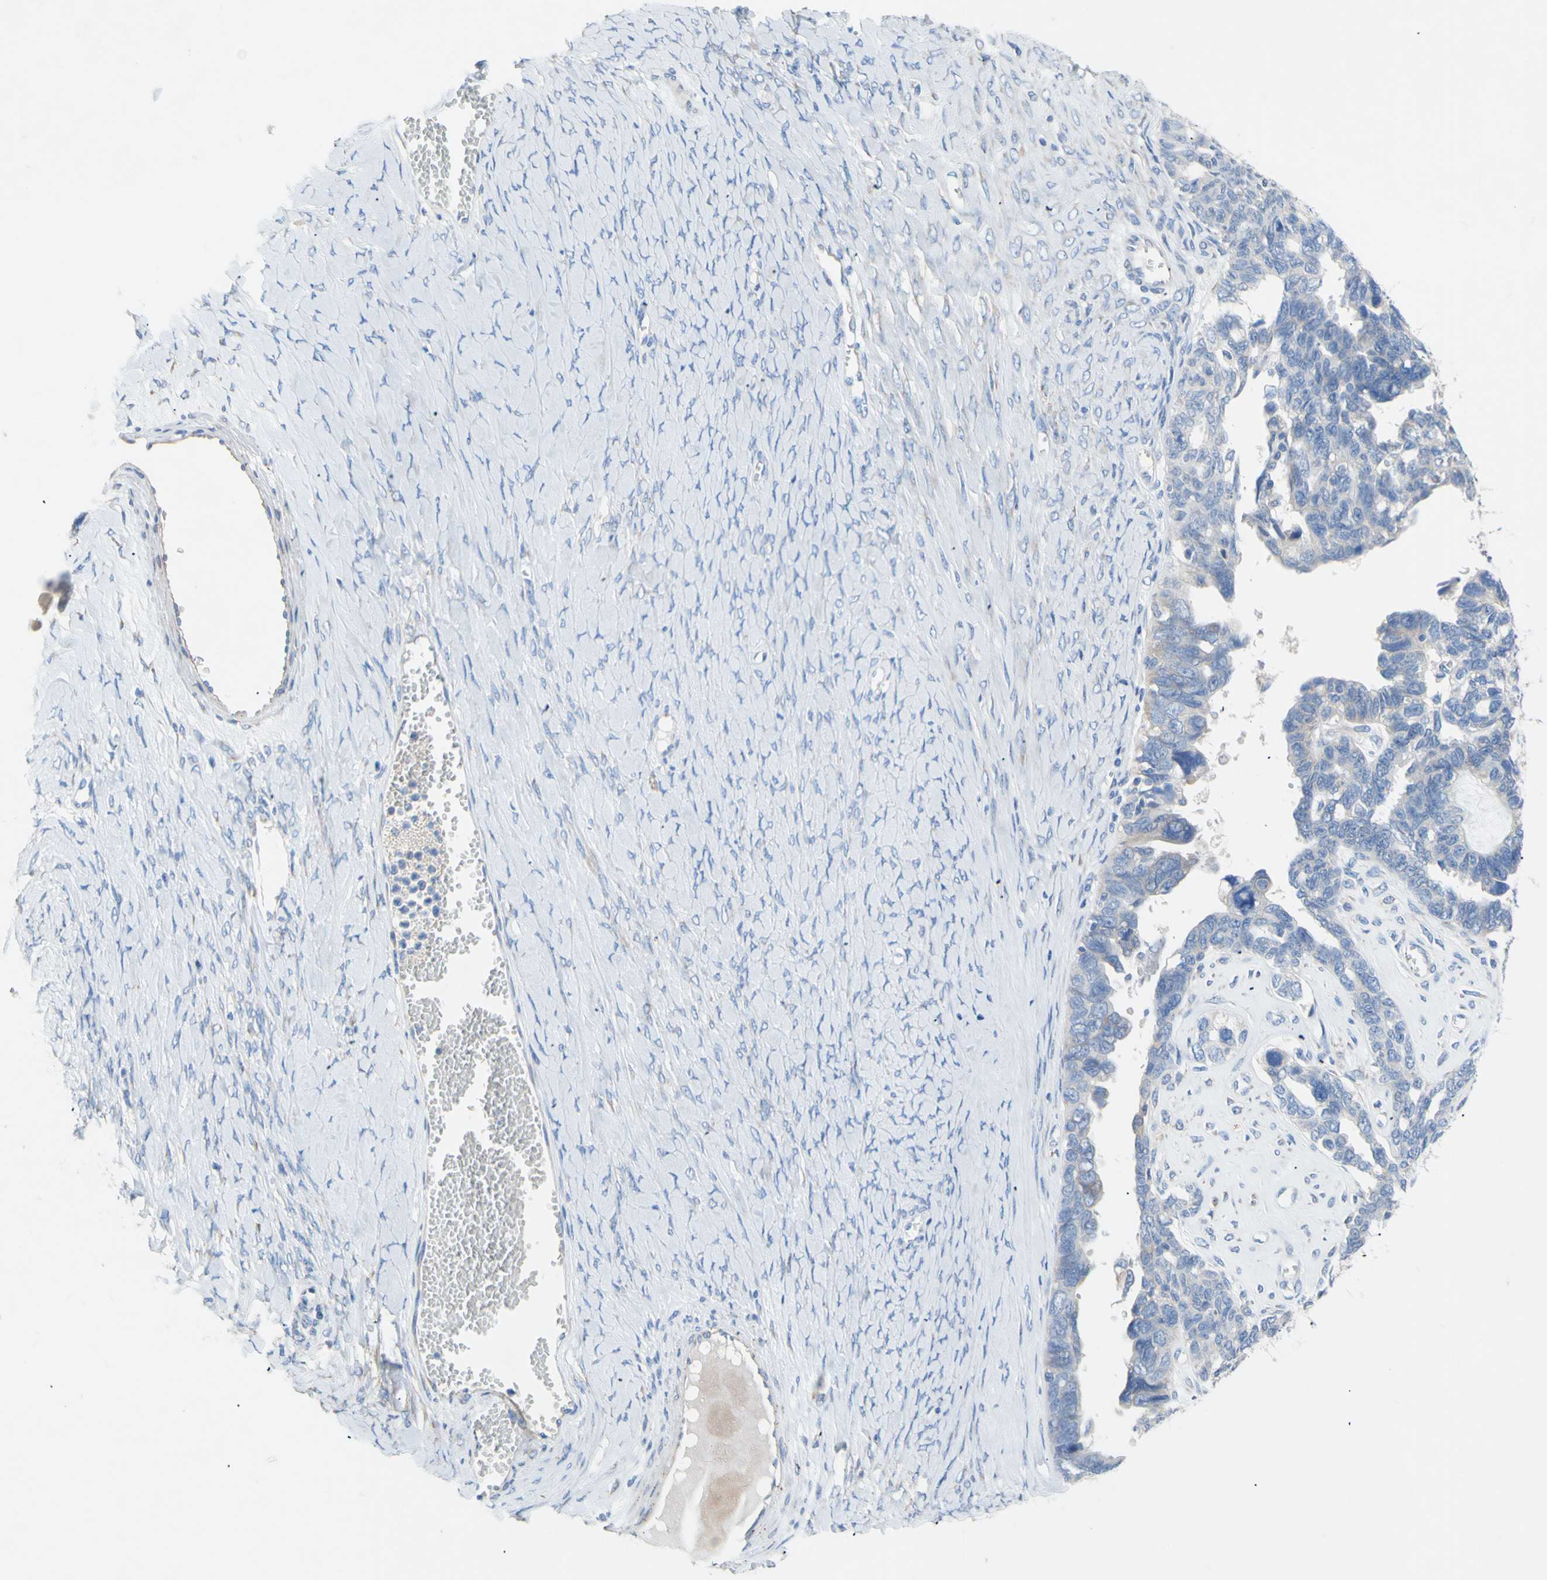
{"staining": {"intensity": "negative", "quantity": "none", "location": "none"}, "tissue": "ovarian cancer", "cell_type": "Tumor cells", "image_type": "cancer", "snomed": [{"axis": "morphology", "description": "Cystadenocarcinoma, serous, NOS"}, {"axis": "topography", "description": "Ovary"}], "caption": "Immunohistochemistry photomicrograph of human ovarian cancer (serous cystadenocarcinoma) stained for a protein (brown), which shows no expression in tumor cells.", "gene": "TMIGD2", "patient": {"sex": "female", "age": 79}}